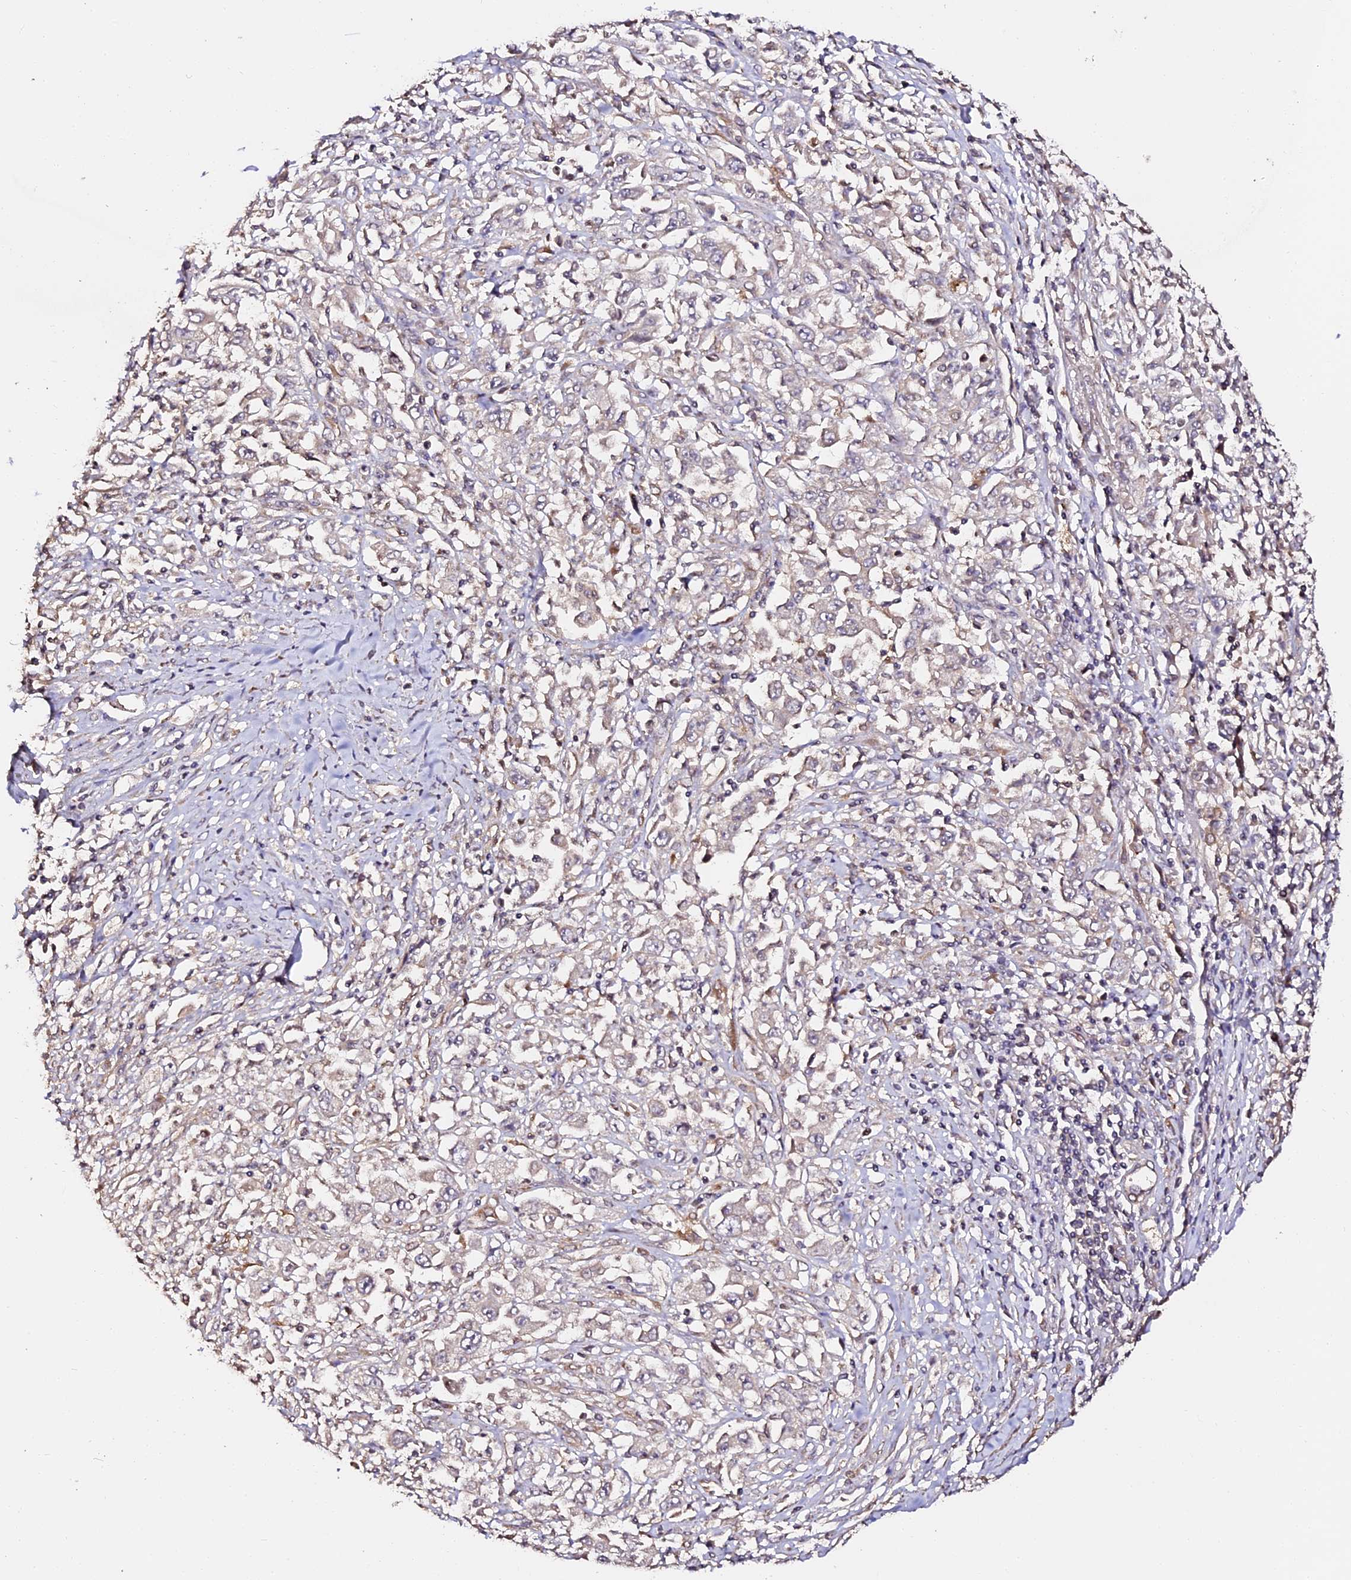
{"staining": {"intensity": "weak", "quantity": "<25%", "location": "cytoplasmic/membranous"}, "tissue": "melanoma", "cell_type": "Tumor cells", "image_type": "cancer", "snomed": [{"axis": "morphology", "description": "Malignant melanoma, Metastatic site"}, {"axis": "topography", "description": "Skin"}], "caption": "Immunohistochemical staining of human melanoma demonstrates no significant positivity in tumor cells.", "gene": "TDO2", "patient": {"sex": "female", "age": 56}}